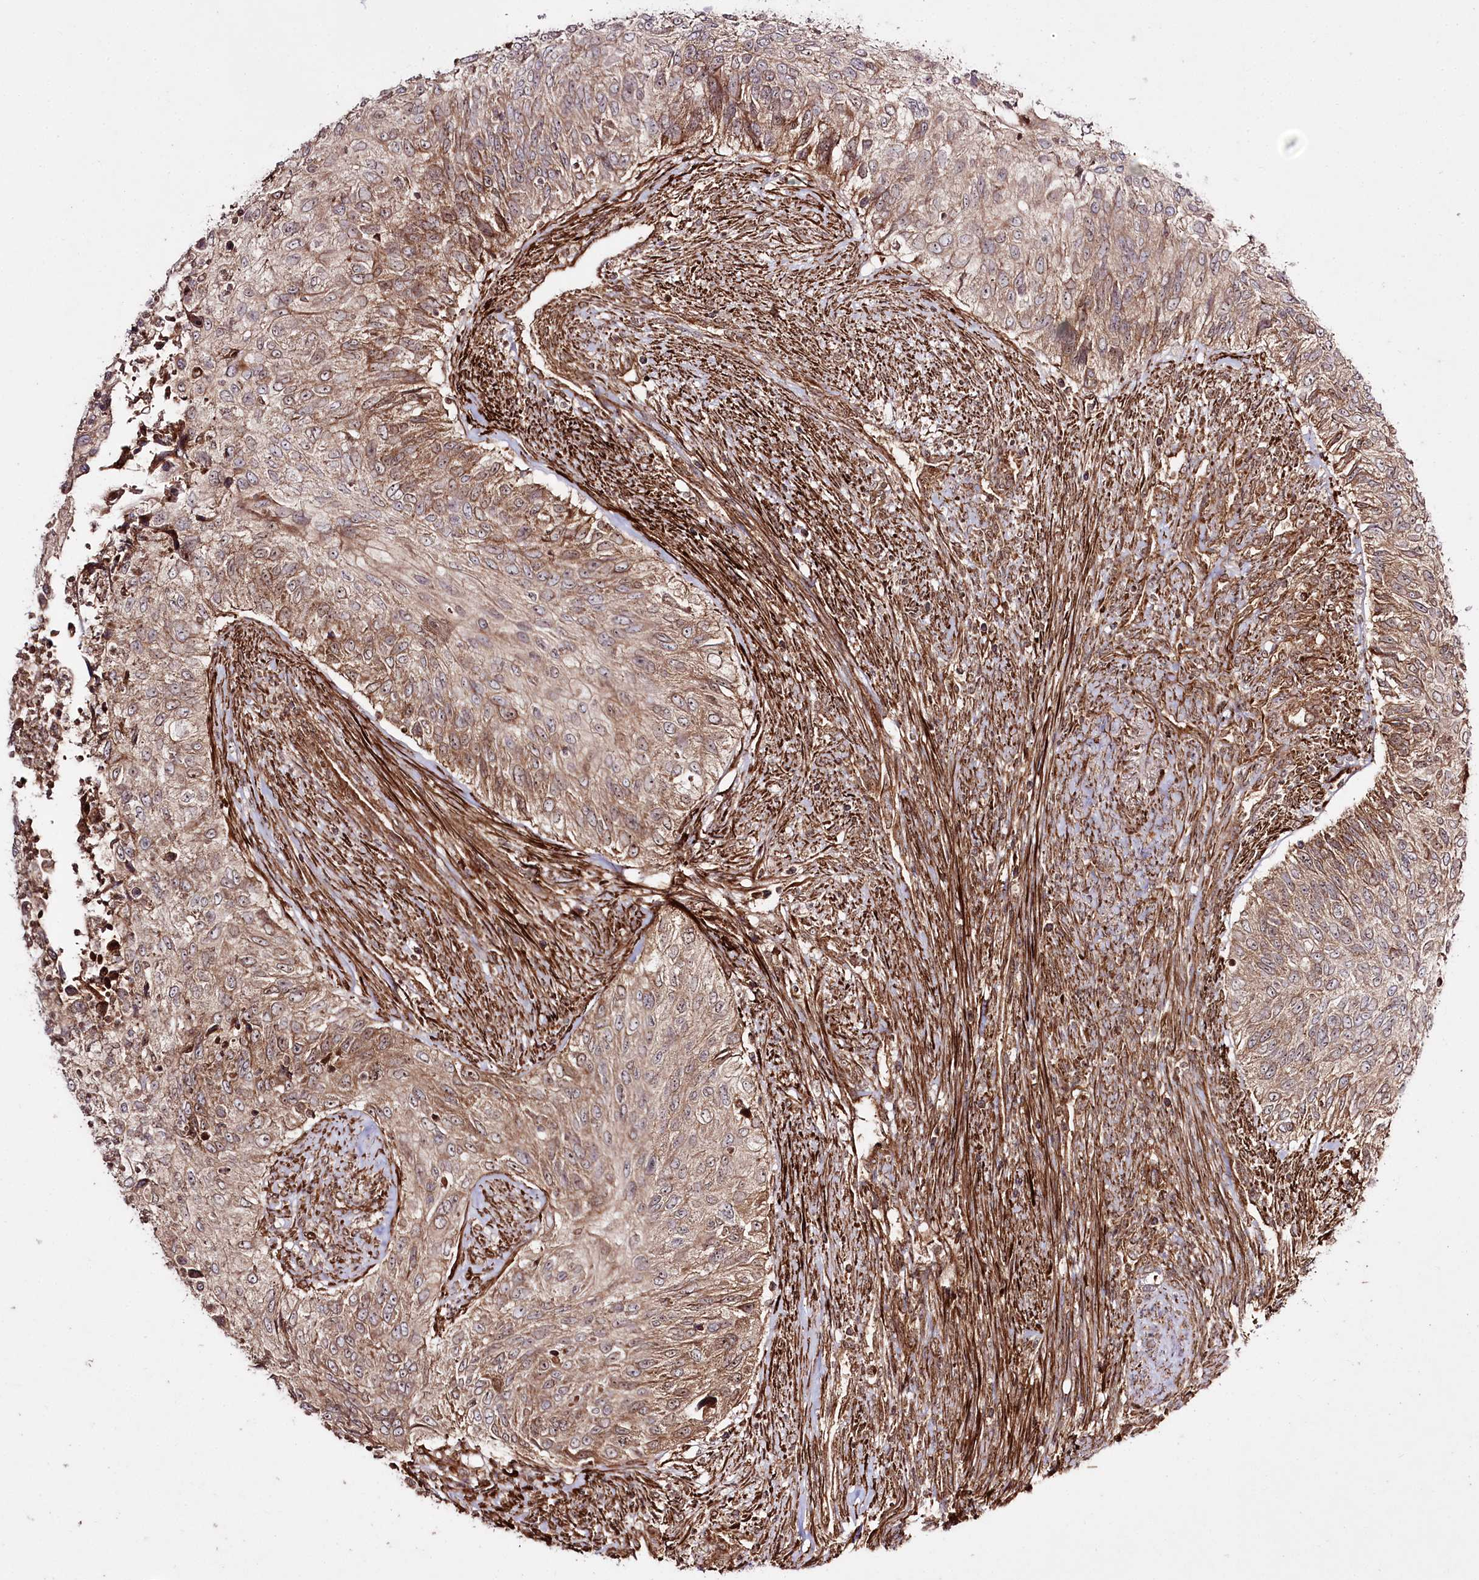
{"staining": {"intensity": "moderate", "quantity": ">75%", "location": "cytoplasmic/membranous"}, "tissue": "urothelial cancer", "cell_type": "Tumor cells", "image_type": "cancer", "snomed": [{"axis": "morphology", "description": "Urothelial carcinoma, High grade"}, {"axis": "topography", "description": "Urinary bladder"}], "caption": "About >75% of tumor cells in human urothelial cancer display moderate cytoplasmic/membranous protein positivity as visualized by brown immunohistochemical staining.", "gene": "REXO2", "patient": {"sex": "female", "age": 60}}